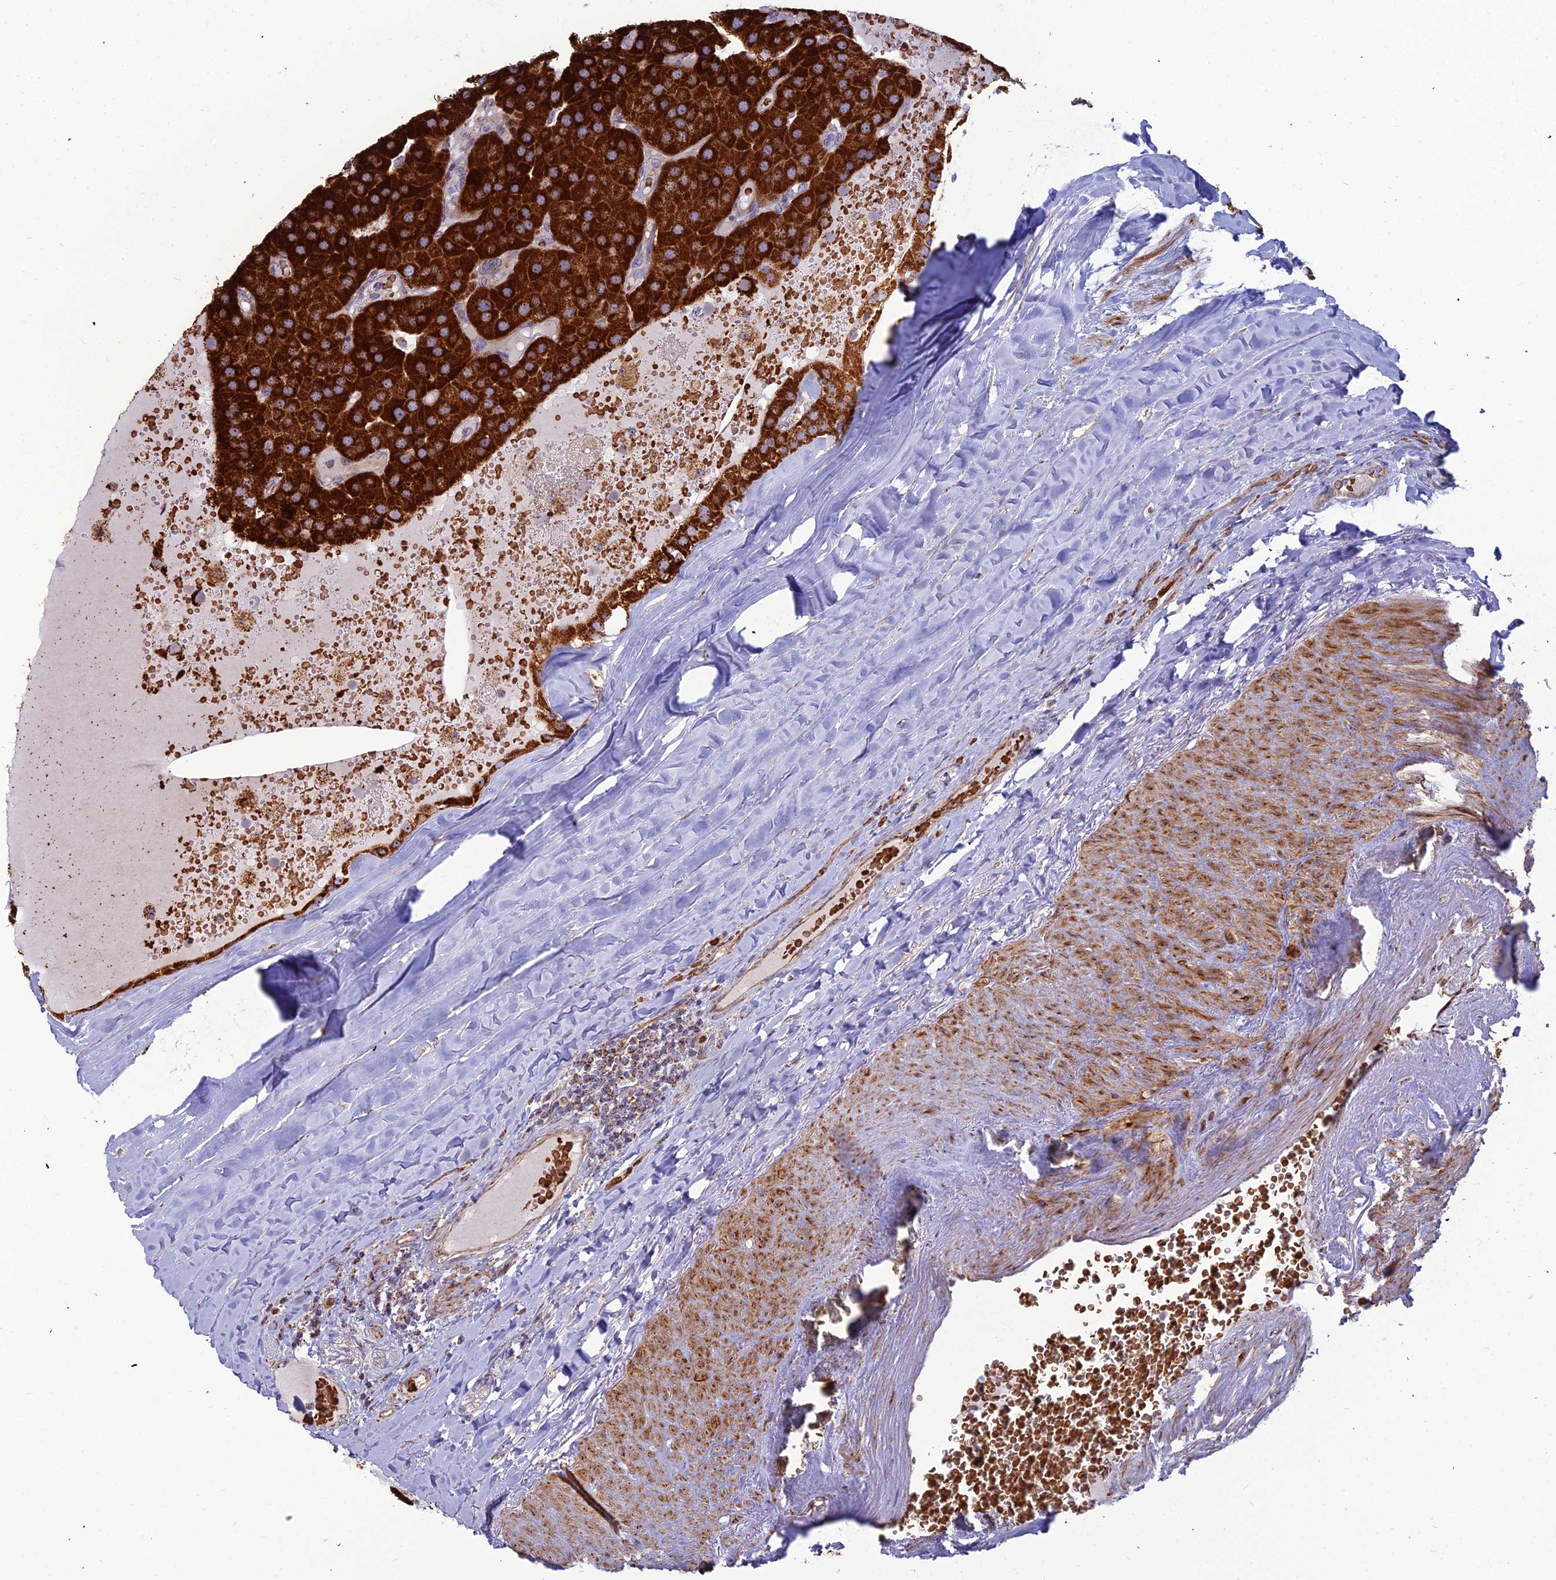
{"staining": {"intensity": "strong", "quantity": ">75%", "location": "cytoplasmic/membranous"}, "tissue": "parathyroid gland", "cell_type": "Glandular cells", "image_type": "normal", "snomed": [{"axis": "morphology", "description": "Normal tissue, NOS"}, {"axis": "morphology", "description": "Adenoma, NOS"}, {"axis": "topography", "description": "Parathyroid gland"}], "caption": "Immunohistochemical staining of benign parathyroid gland exhibits >75% levels of strong cytoplasmic/membranous protein staining in approximately >75% of glandular cells. (brown staining indicates protein expression, while blue staining denotes nuclei).", "gene": "SLC35F4", "patient": {"sex": "female", "age": 86}}